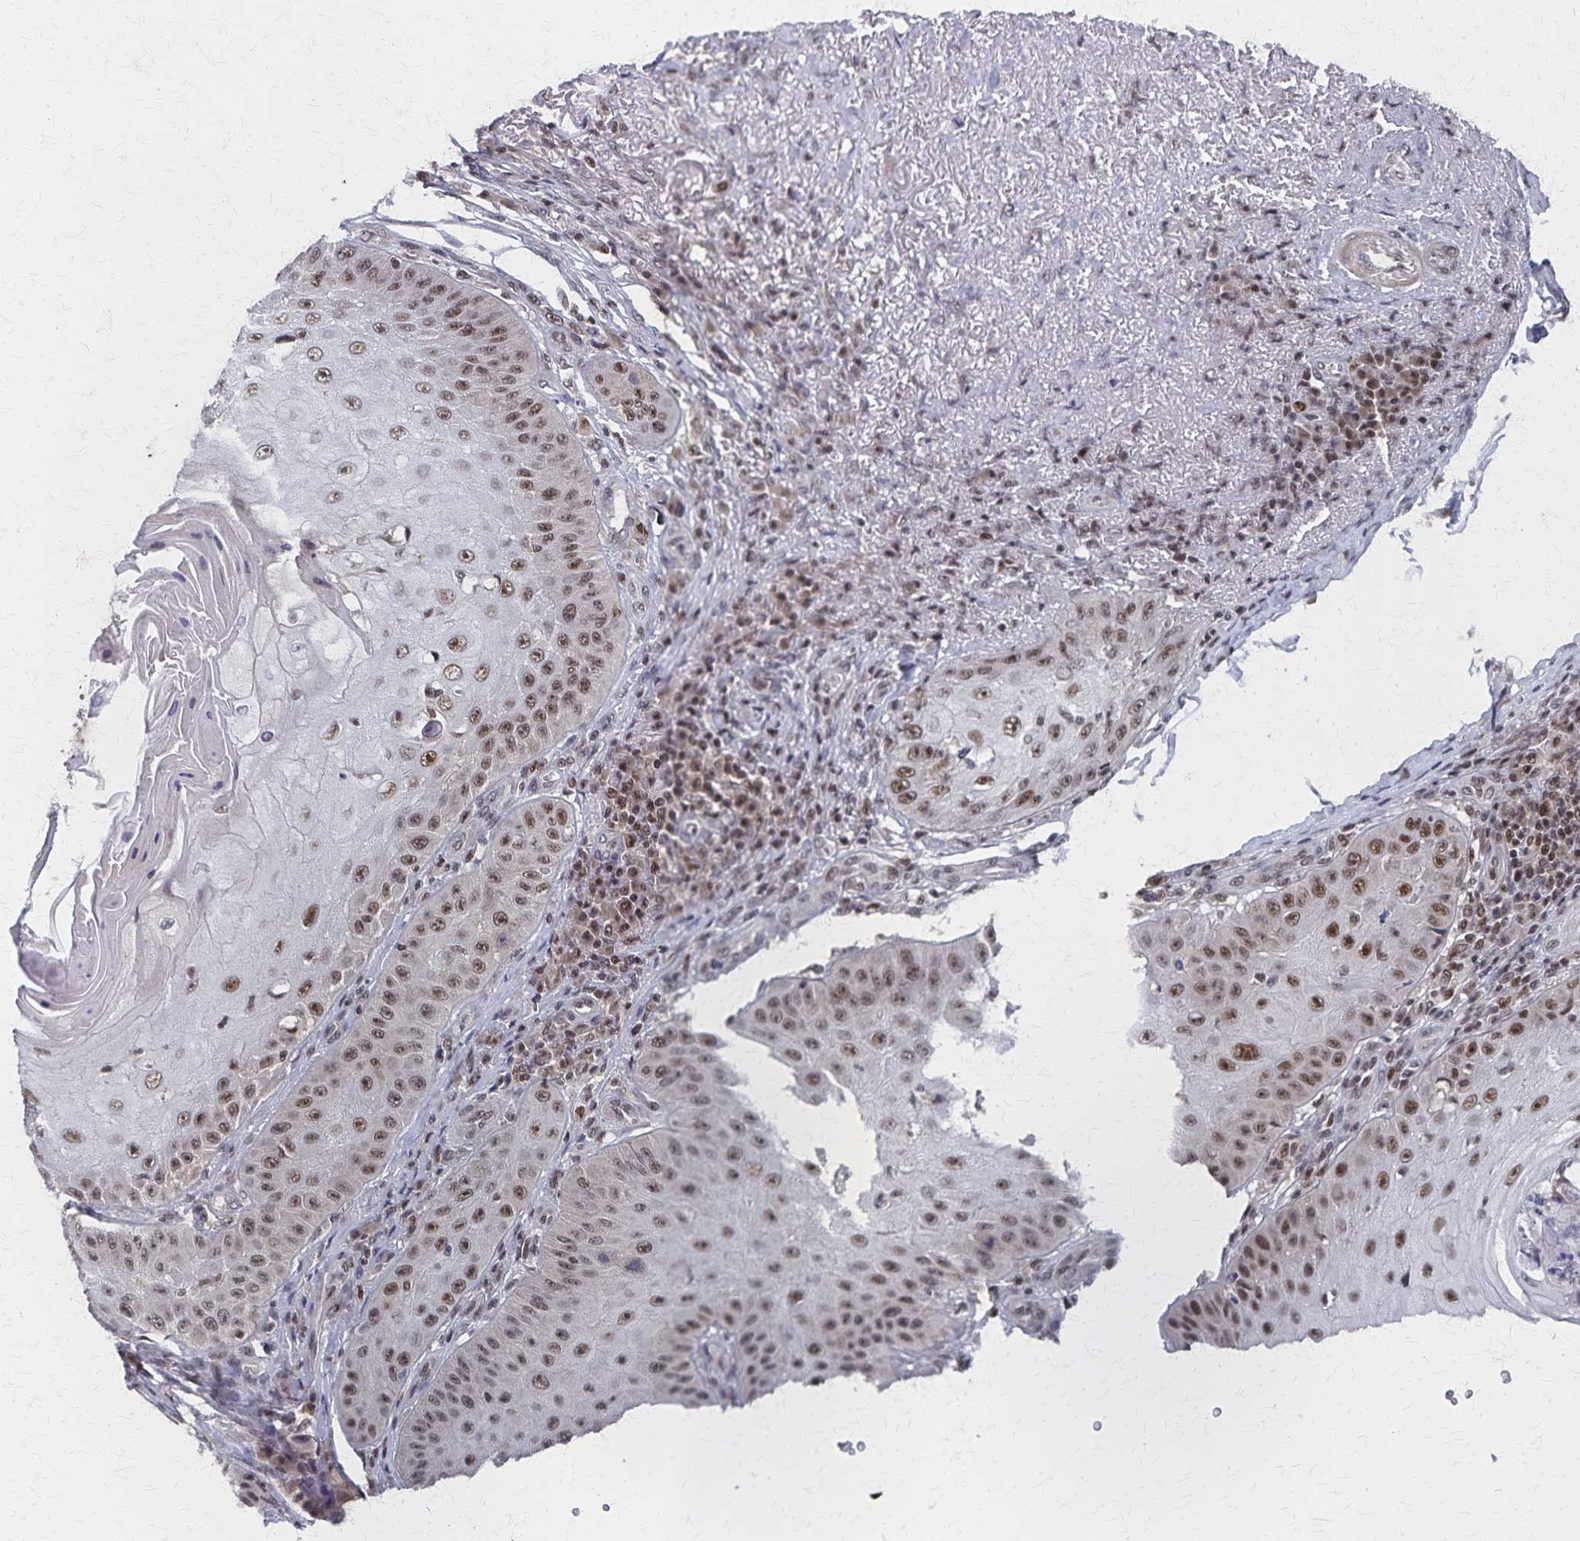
{"staining": {"intensity": "moderate", "quantity": ">75%", "location": "nuclear"}, "tissue": "skin cancer", "cell_type": "Tumor cells", "image_type": "cancer", "snomed": [{"axis": "morphology", "description": "Squamous cell carcinoma, NOS"}, {"axis": "topography", "description": "Skin"}], "caption": "Tumor cells display medium levels of moderate nuclear staining in approximately >75% of cells in squamous cell carcinoma (skin). The staining was performed using DAB (3,3'-diaminobenzidine) to visualize the protein expression in brown, while the nuclei were stained in blue with hematoxylin (Magnification: 20x).", "gene": "GTF2B", "patient": {"sex": "male", "age": 70}}